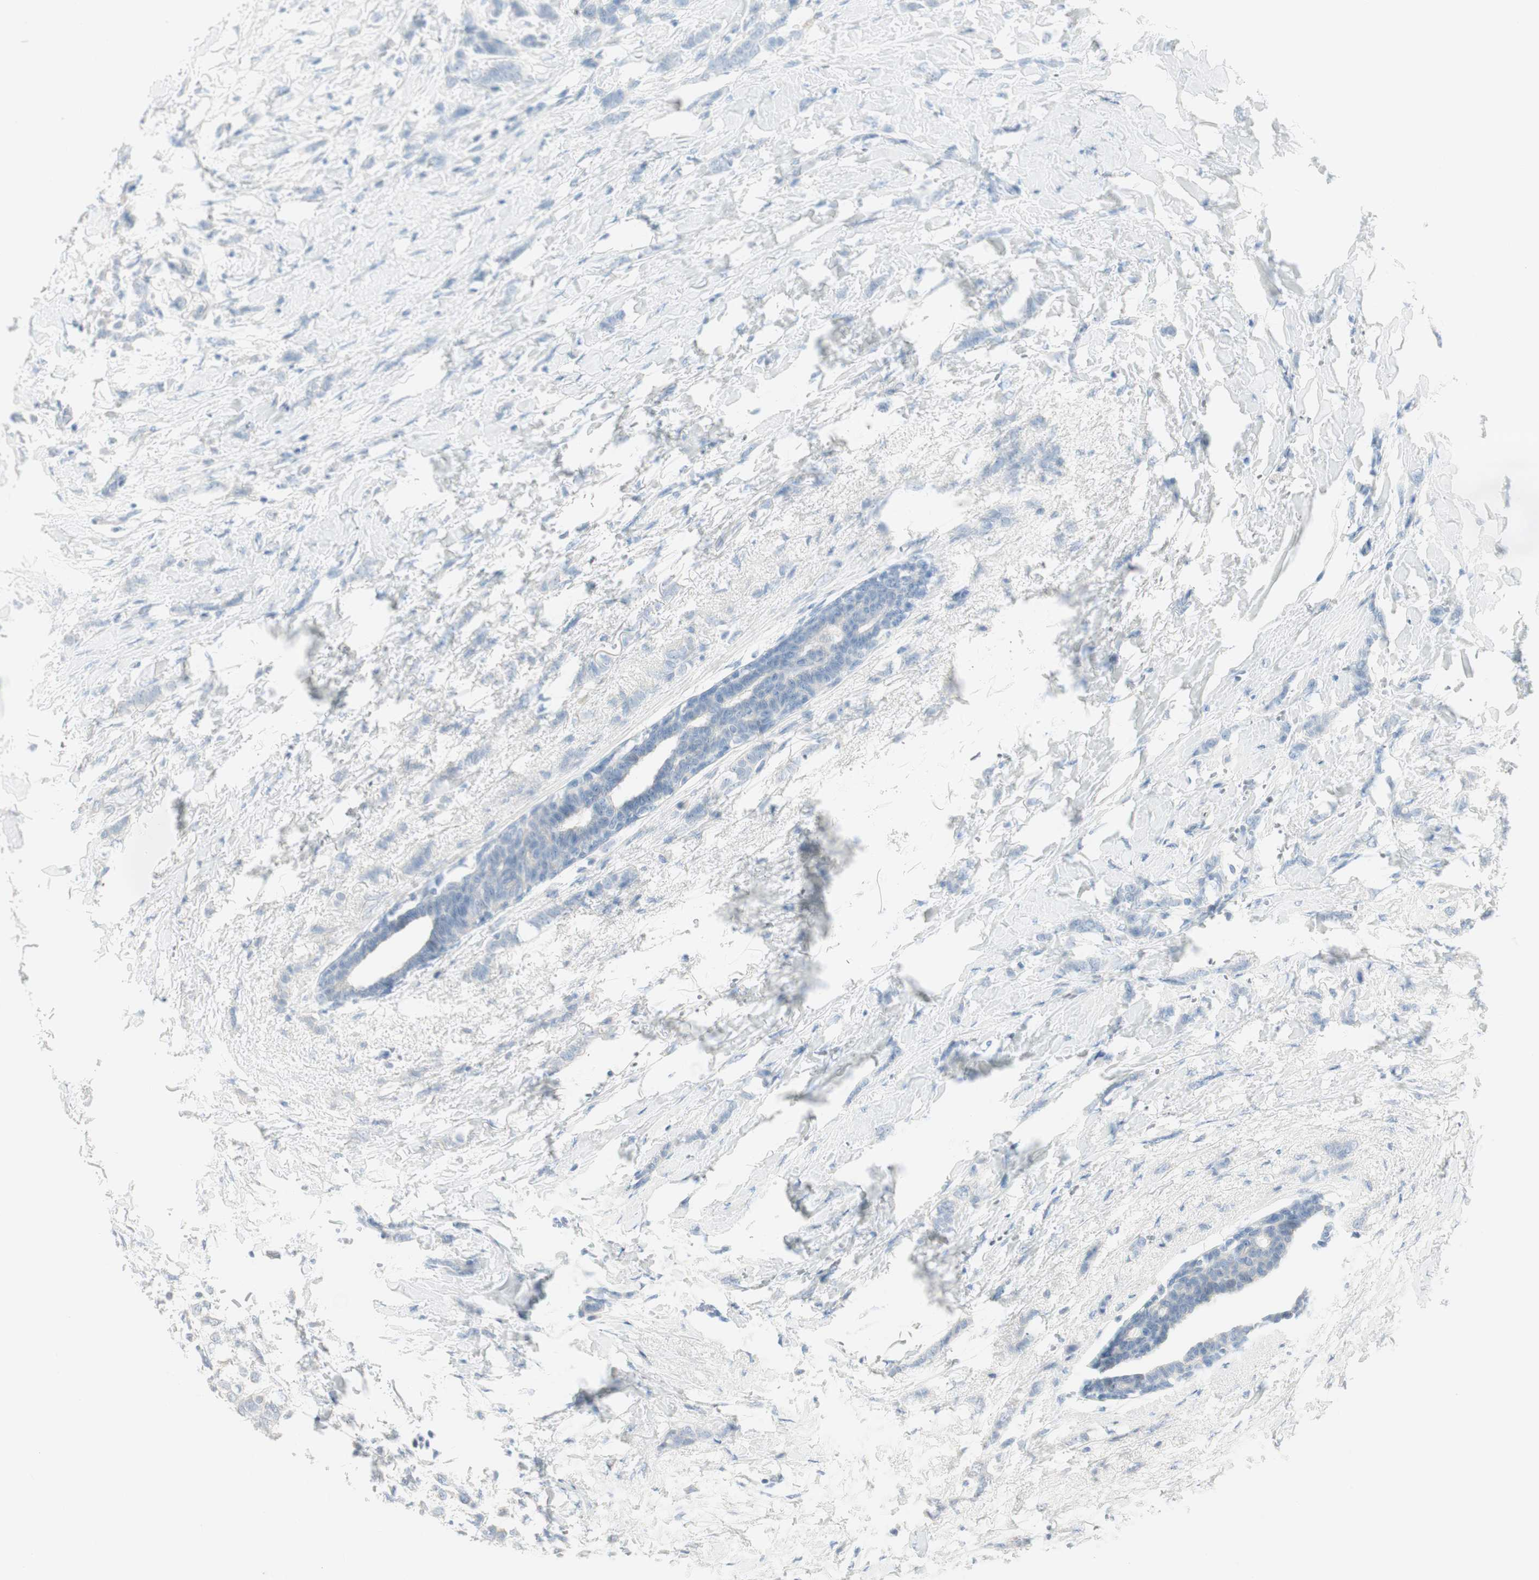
{"staining": {"intensity": "negative", "quantity": "none", "location": "none"}, "tissue": "breast cancer", "cell_type": "Tumor cells", "image_type": "cancer", "snomed": [{"axis": "morphology", "description": "Lobular carcinoma, in situ"}, {"axis": "morphology", "description": "Lobular carcinoma"}, {"axis": "topography", "description": "Breast"}], "caption": "Immunohistochemistry (IHC) micrograph of neoplastic tissue: lobular carcinoma in situ (breast) stained with DAB demonstrates no significant protein positivity in tumor cells. (DAB immunohistochemistry, high magnification).", "gene": "SPINK4", "patient": {"sex": "female", "age": 41}}